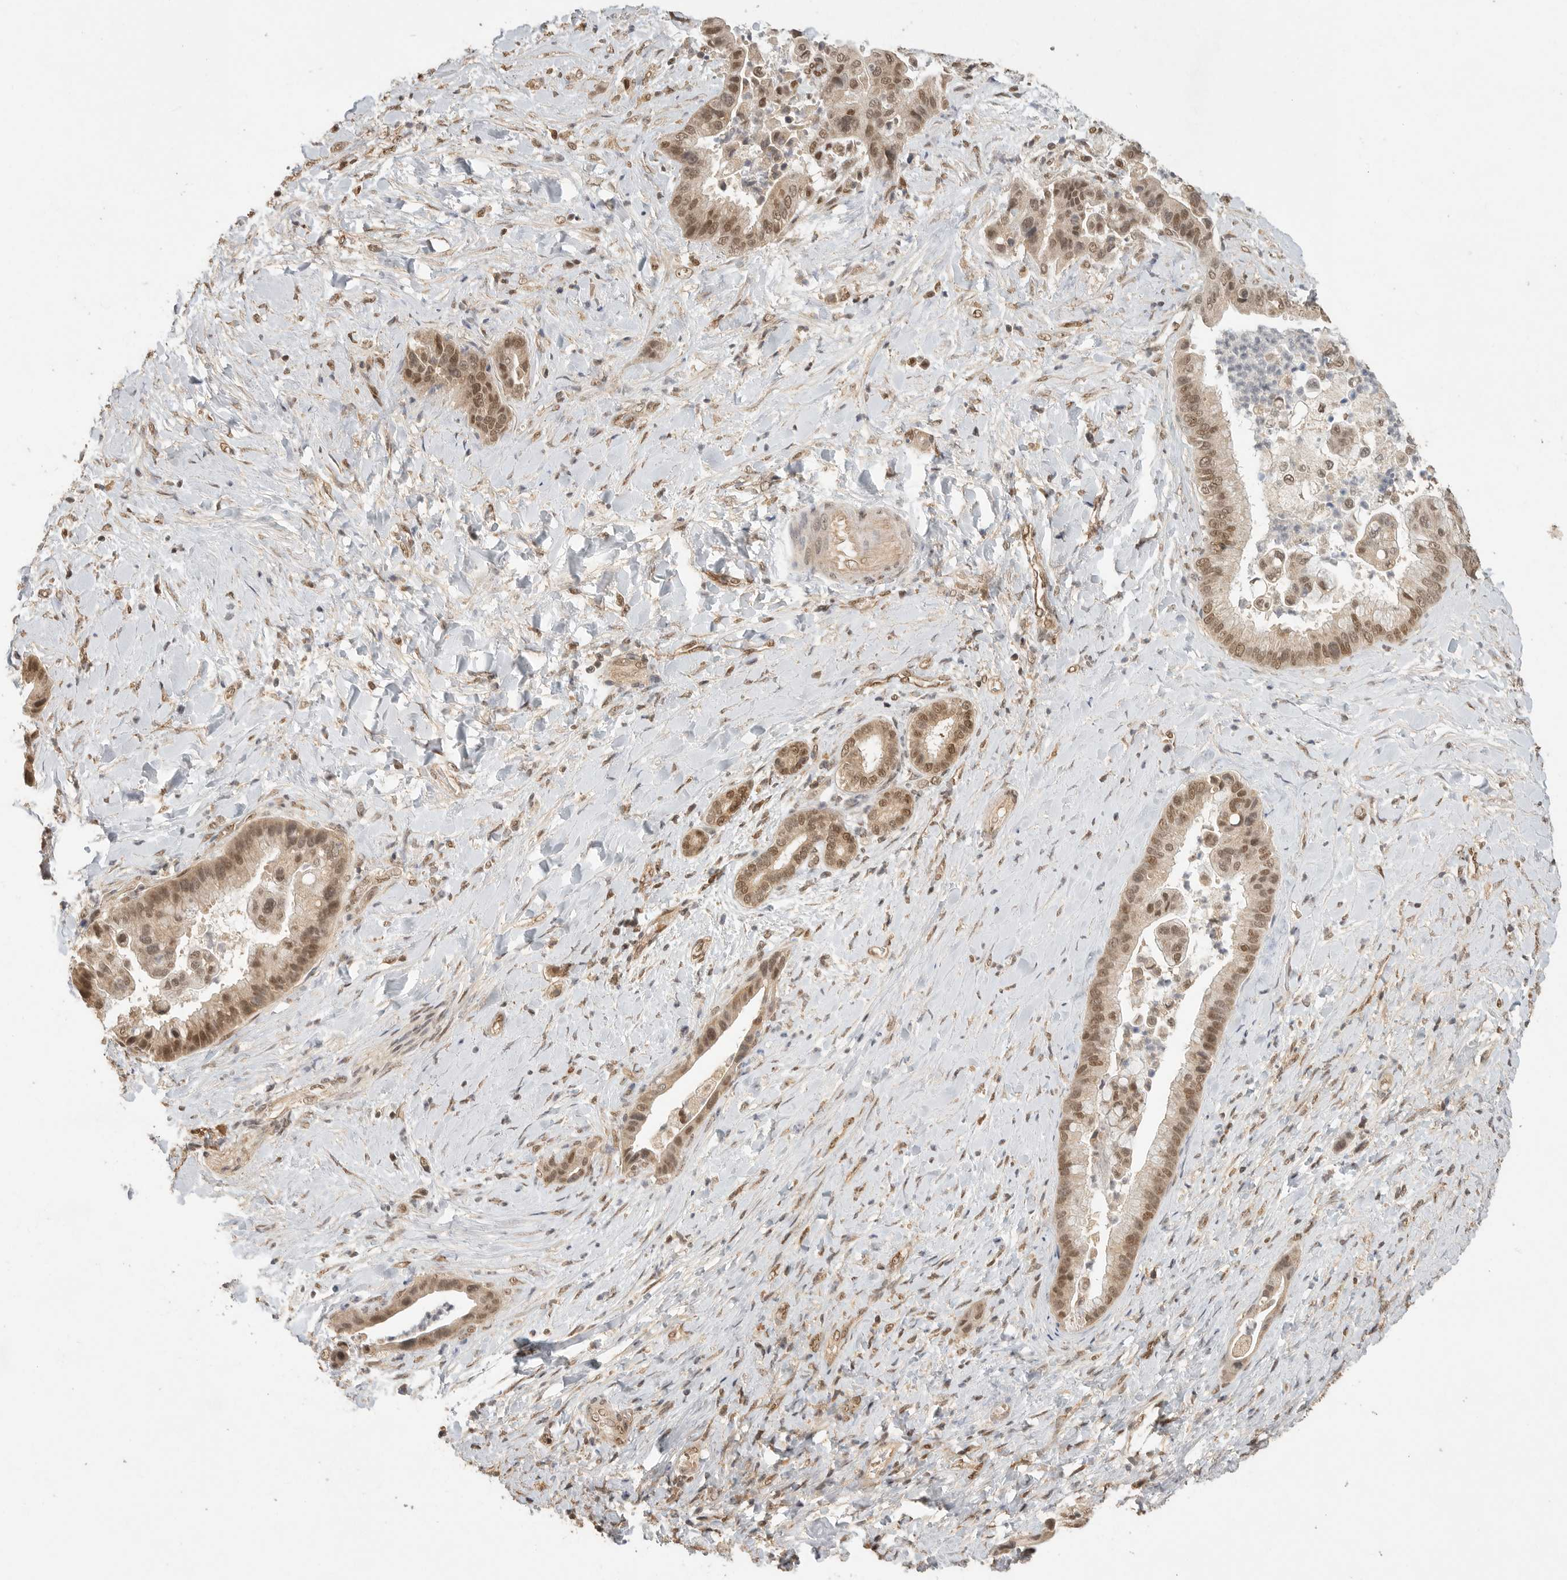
{"staining": {"intensity": "moderate", "quantity": "25%-75%", "location": "nuclear"}, "tissue": "liver cancer", "cell_type": "Tumor cells", "image_type": "cancer", "snomed": [{"axis": "morphology", "description": "Cholangiocarcinoma"}, {"axis": "topography", "description": "Liver"}], "caption": "This is a histology image of immunohistochemistry (IHC) staining of cholangiocarcinoma (liver), which shows moderate positivity in the nuclear of tumor cells.", "gene": "DFFA", "patient": {"sex": "female", "age": 54}}